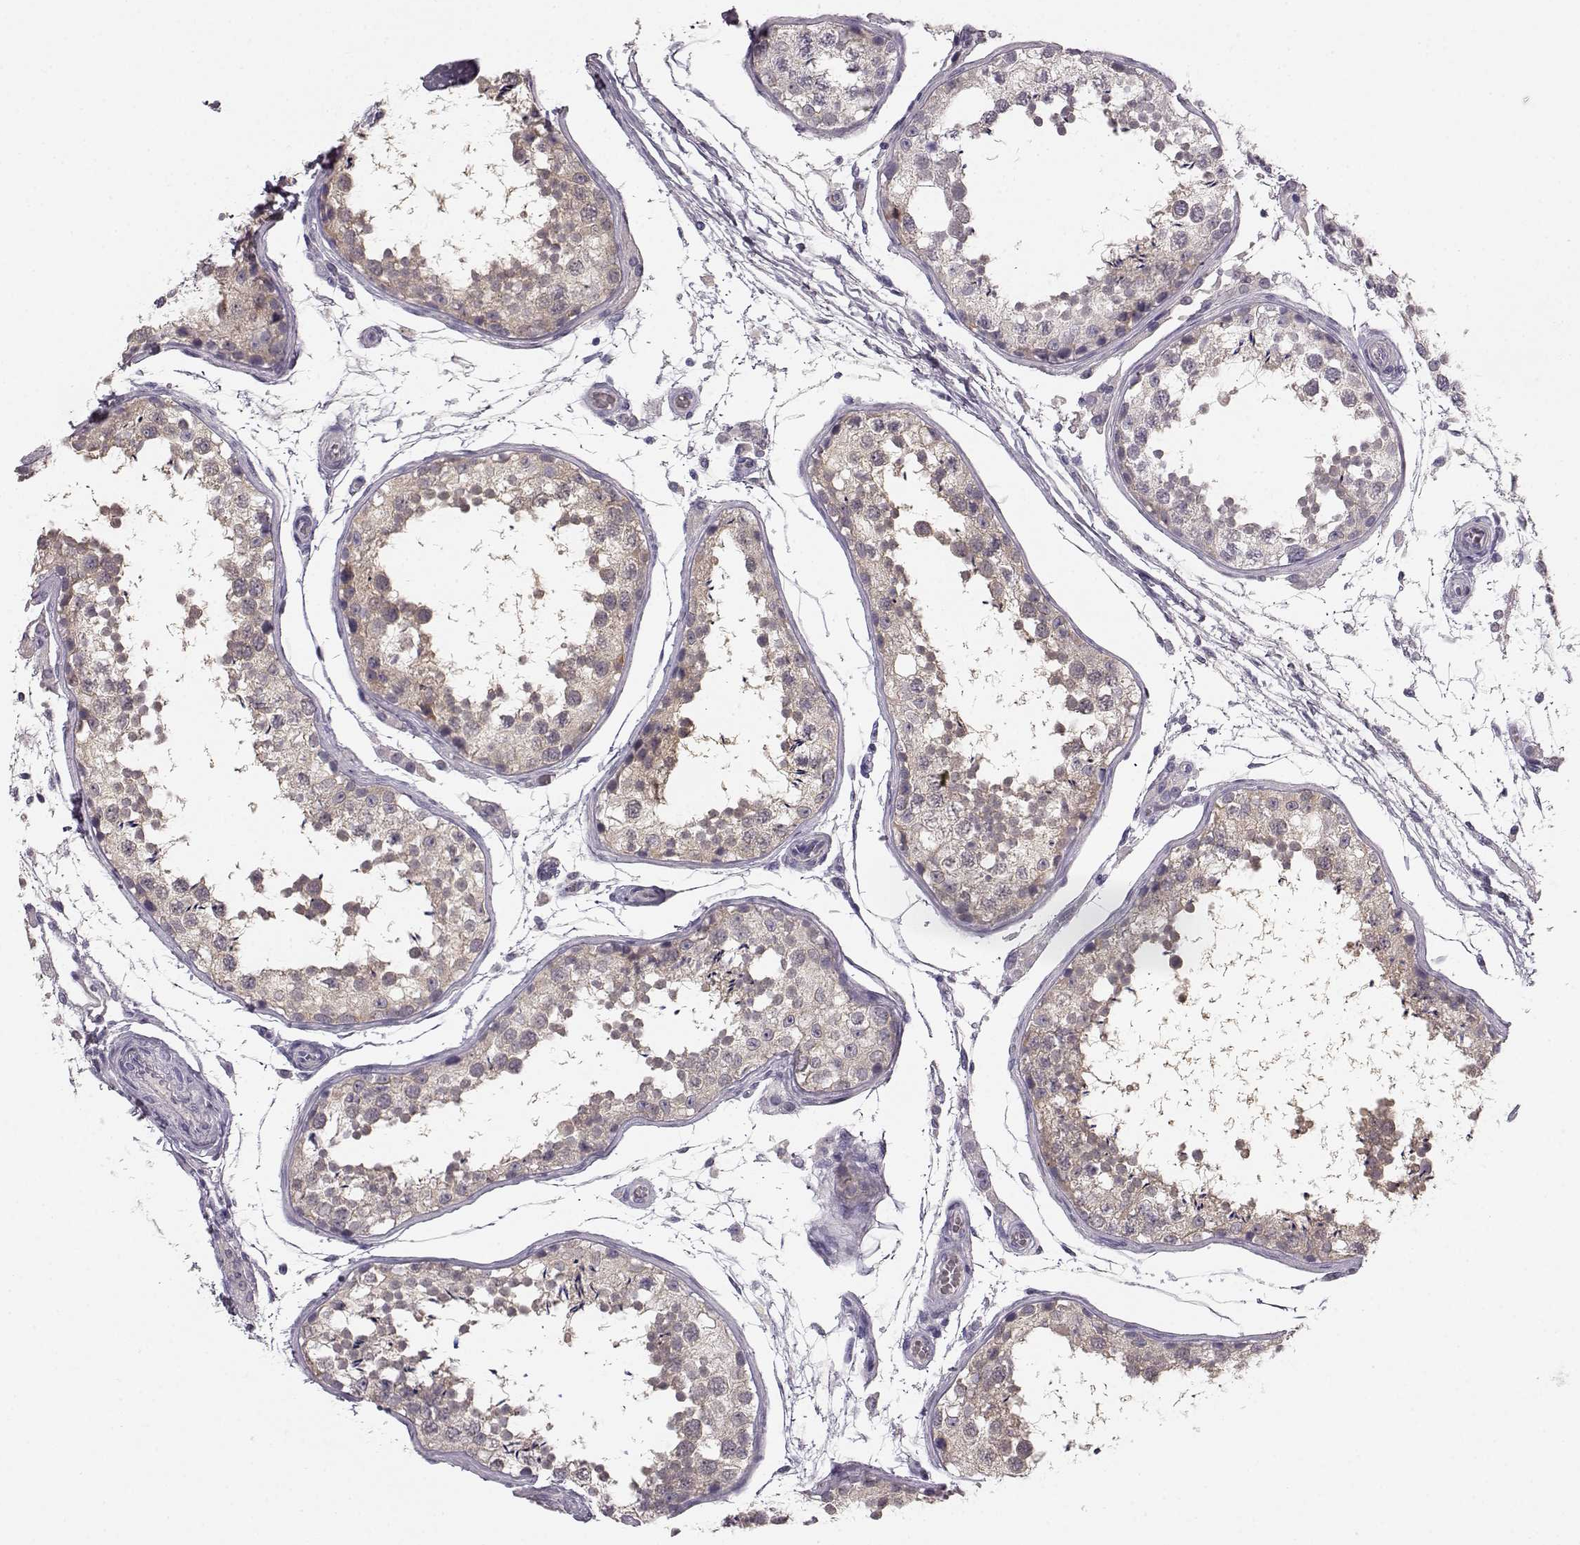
{"staining": {"intensity": "weak", "quantity": ">75%", "location": "cytoplasmic/membranous"}, "tissue": "testis", "cell_type": "Cells in seminiferous ducts", "image_type": "normal", "snomed": [{"axis": "morphology", "description": "Normal tissue, NOS"}, {"axis": "topography", "description": "Testis"}], "caption": "Testis stained with a protein marker displays weak staining in cells in seminiferous ducts.", "gene": "BFSP2", "patient": {"sex": "male", "age": 29}}